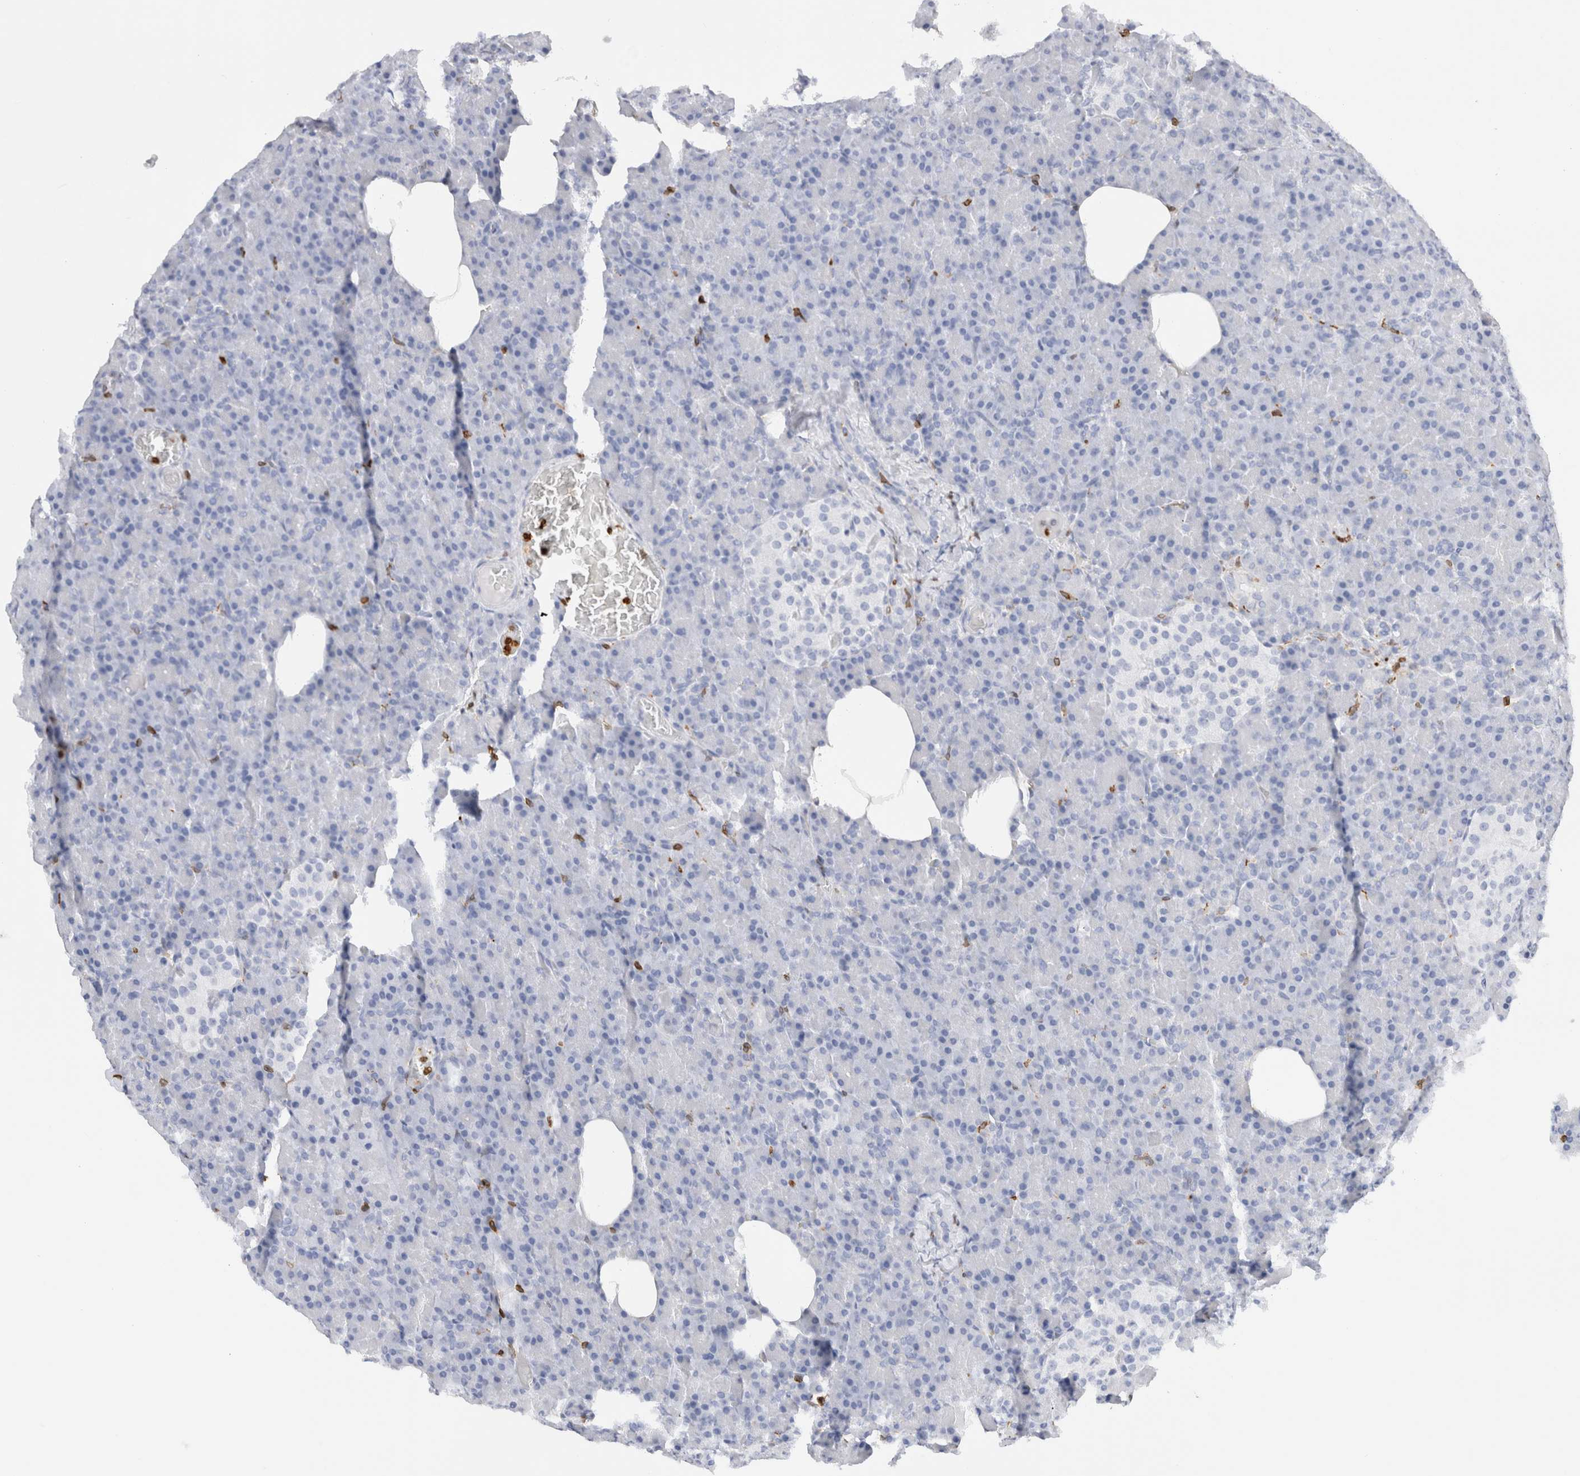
{"staining": {"intensity": "negative", "quantity": "none", "location": "none"}, "tissue": "pancreas", "cell_type": "Exocrine glandular cells", "image_type": "normal", "snomed": [{"axis": "morphology", "description": "Normal tissue, NOS"}, {"axis": "topography", "description": "Pancreas"}], "caption": "Benign pancreas was stained to show a protein in brown. There is no significant staining in exocrine glandular cells. (Brightfield microscopy of DAB immunohistochemistry at high magnification).", "gene": "ALOX5AP", "patient": {"sex": "female", "age": 43}}